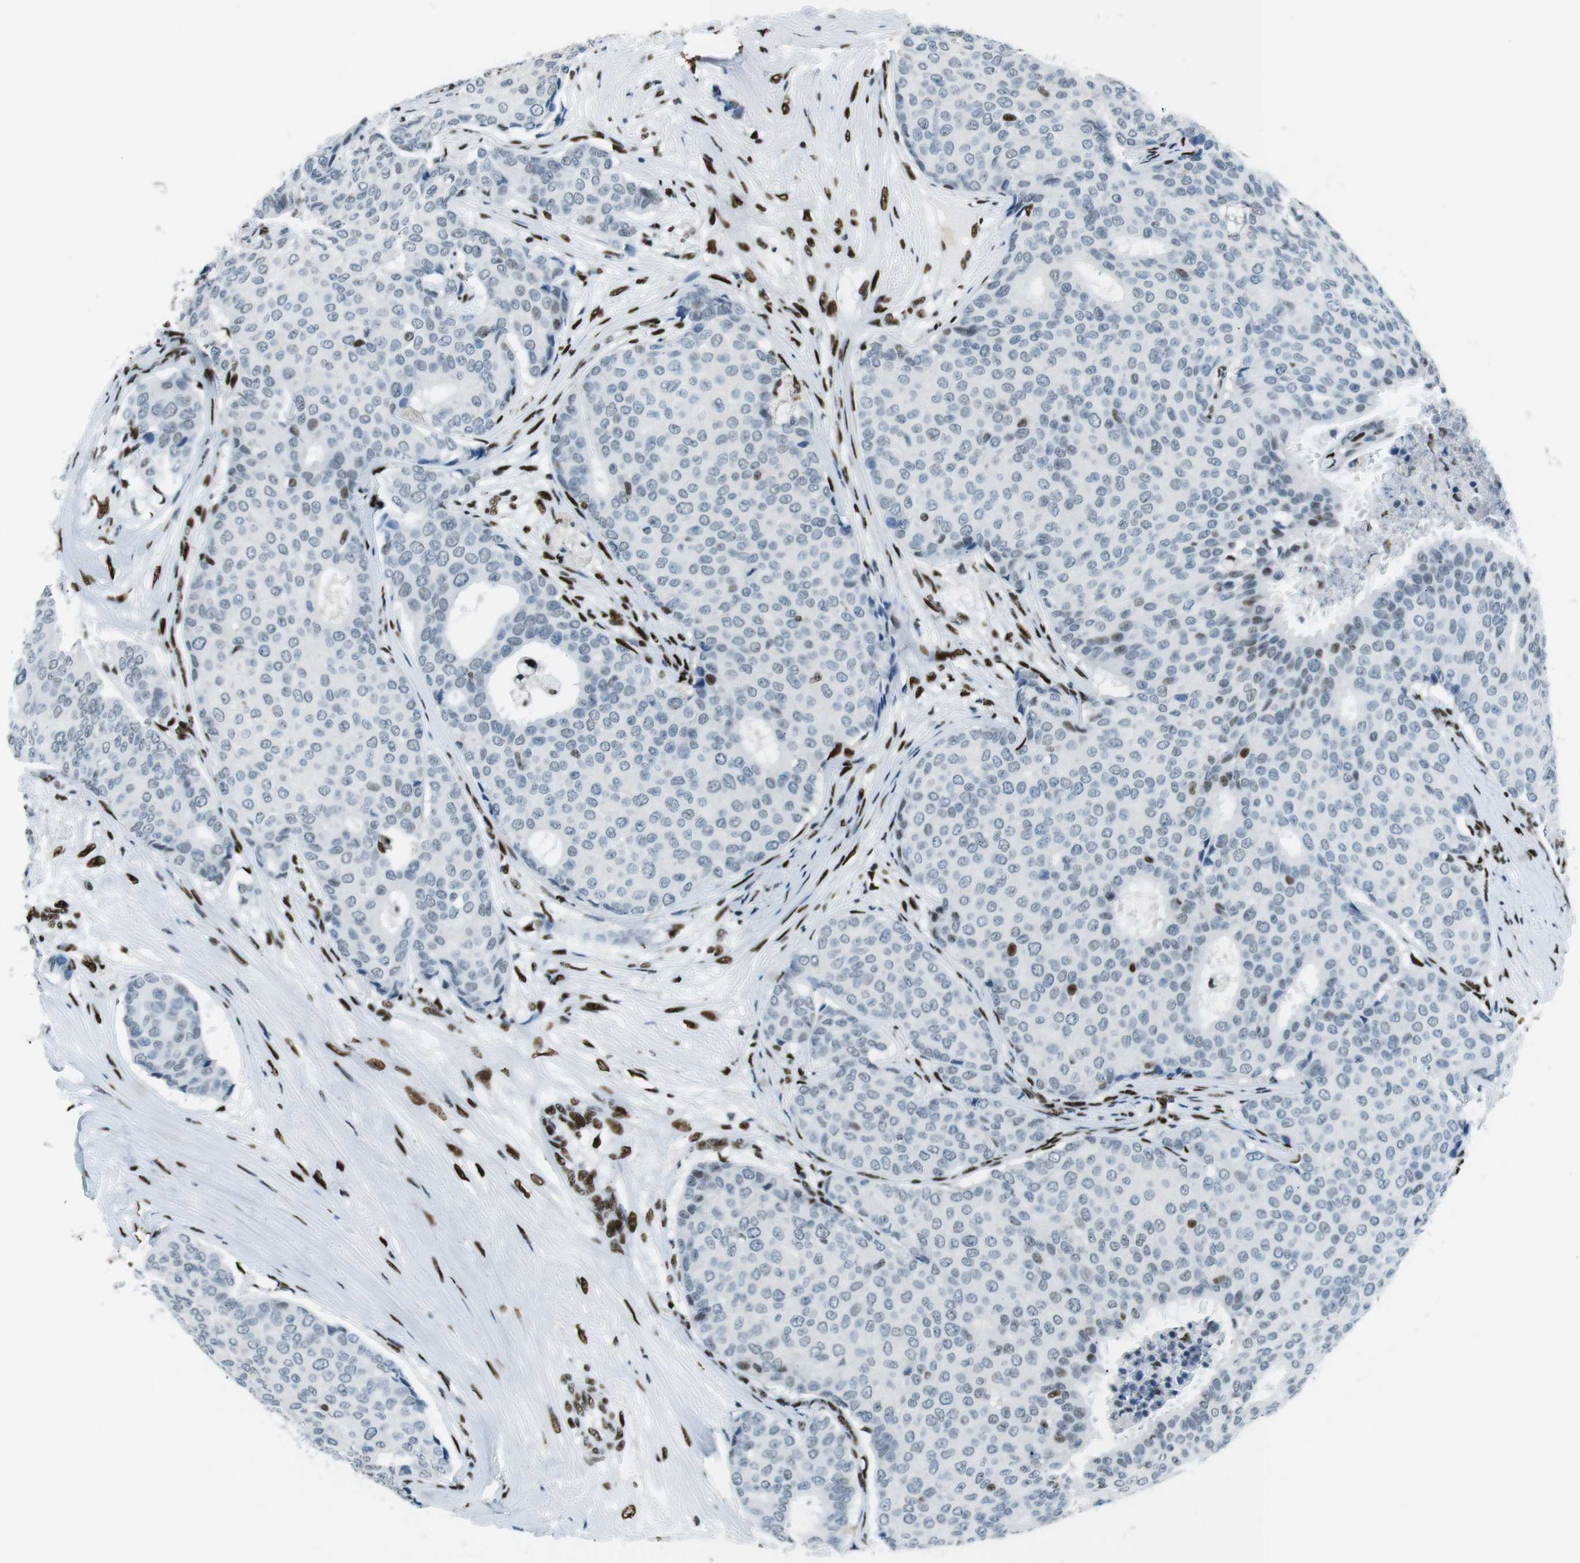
{"staining": {"intensity": "weak", "quantity": "<25%", "location": "nuclear"}, "tissue": "breast cancer", "cell_type": "Tumor cells", "image_type": "cancer", "snomed": [{"axis": "morphology", "description": "Duct carcinoma"}, {"axis": "topography", "description": "Breast"}], "caption": "Histopathology image shows no protein positivity in tumor cells of infiltrating ductal carcinoma (breast) tissue. (Stains: DAB (3,3'-diaminobenzidine) immunohistochemistry (IHC) with hematoxylin counter stain, Microscopy: brightfield microscopy at high magnification).", "gene": "PML", "patient": {"sex": "female", "age": 75}}